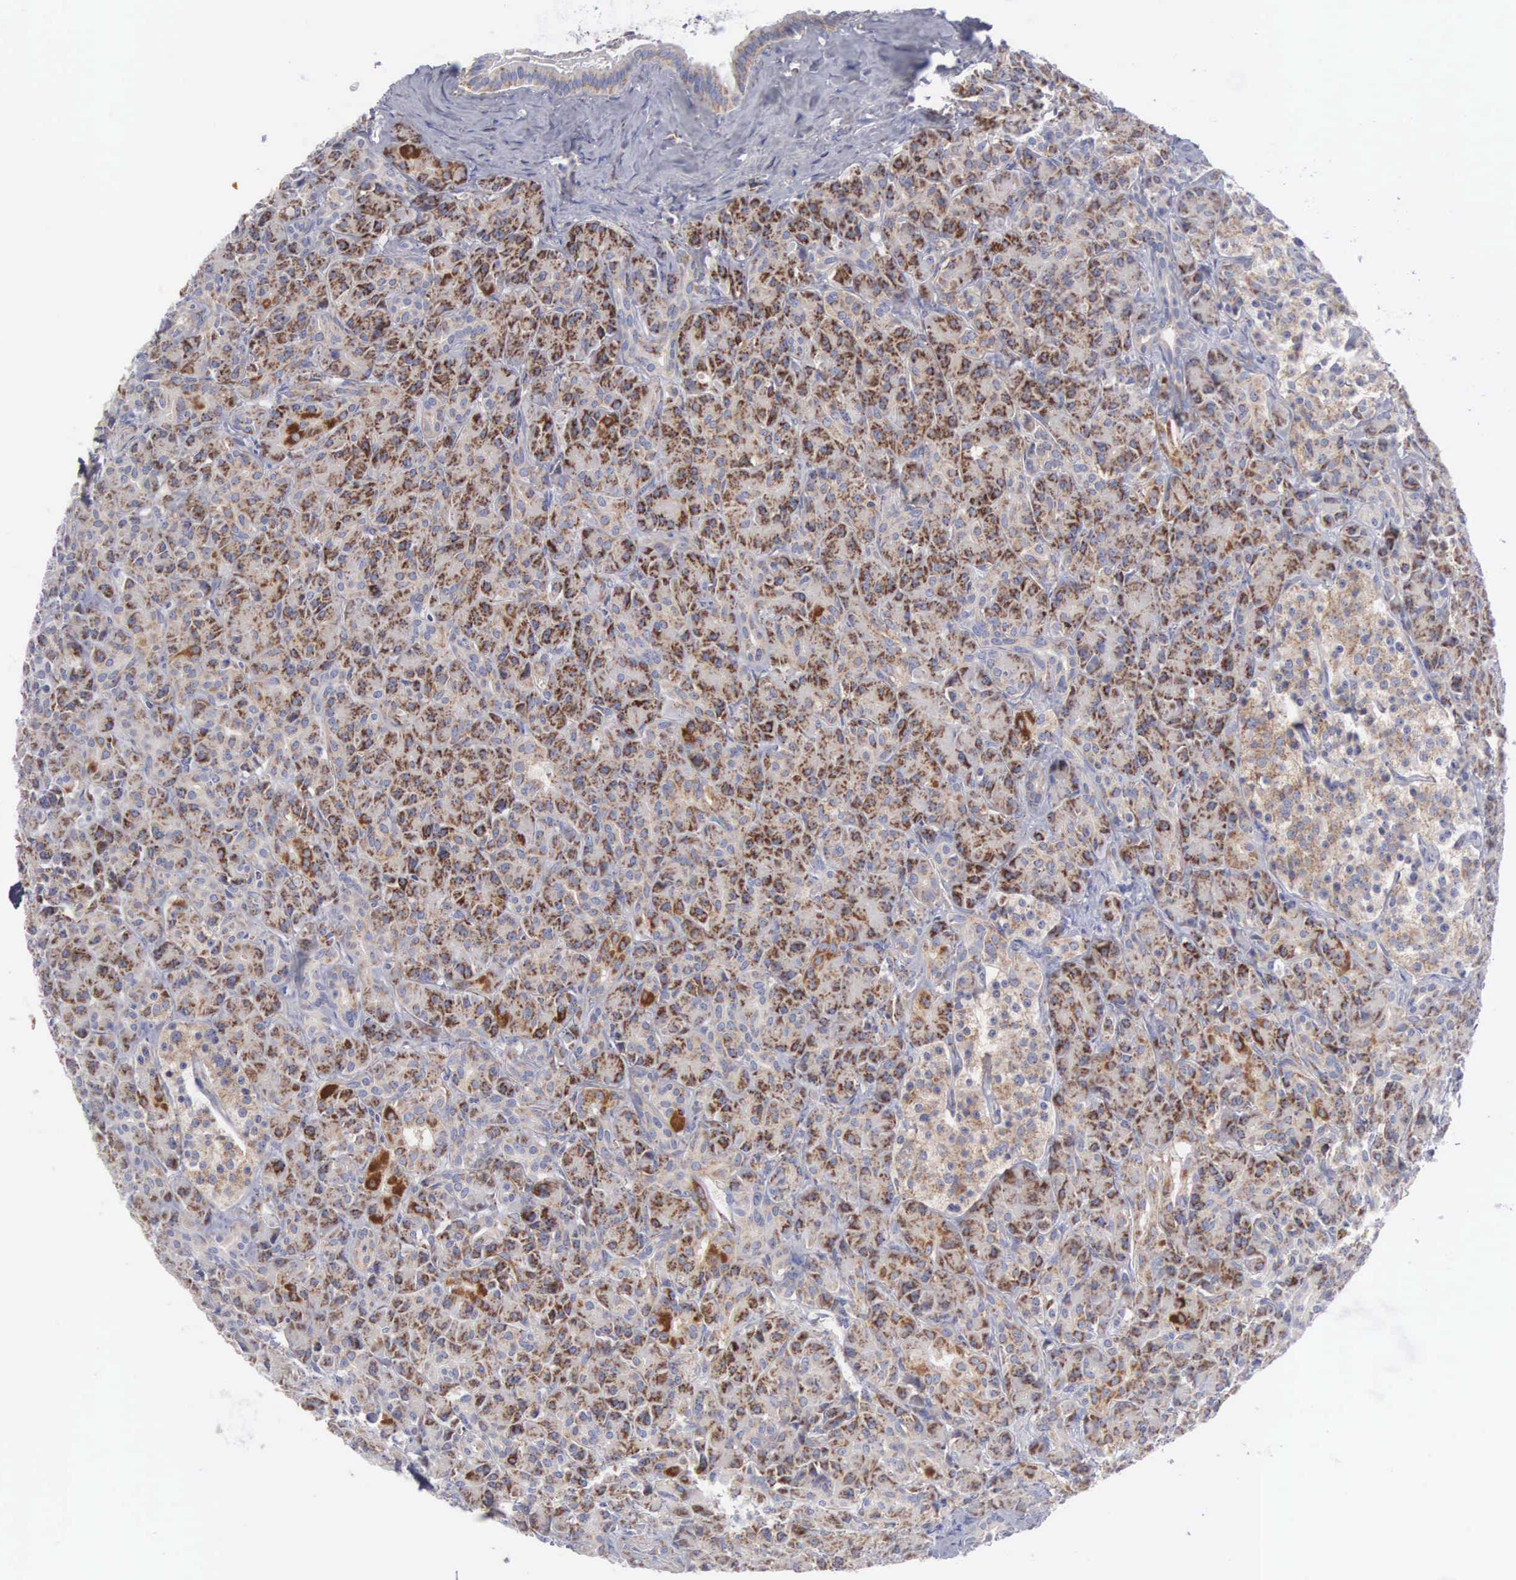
{"staining": {"intensity": "strong", "quantity": ">75%", "location": "cytoplasmic/membranous"}, "tissue": "pancreas", "cell_type": "Exocrine glandular cells", "image_type": "normal", "snomed": [{"axis": "morphology", "description": "Normal tissue, NOS"}, {"axis": "topography", "description": "Lymph node"}, {"axis": "topography", "description": "Pancreas"}], "caption": "Immunohistochemistry (IHC) (DAB (3,3'-diaminobenzidine)) staining of benign human pancreas reveals strong cytoplasmic/membranous protein expression in about >75% of exocrine glandular cells.", "gene": "APOOL", "patient": {"sex": "male", "age": 59}}